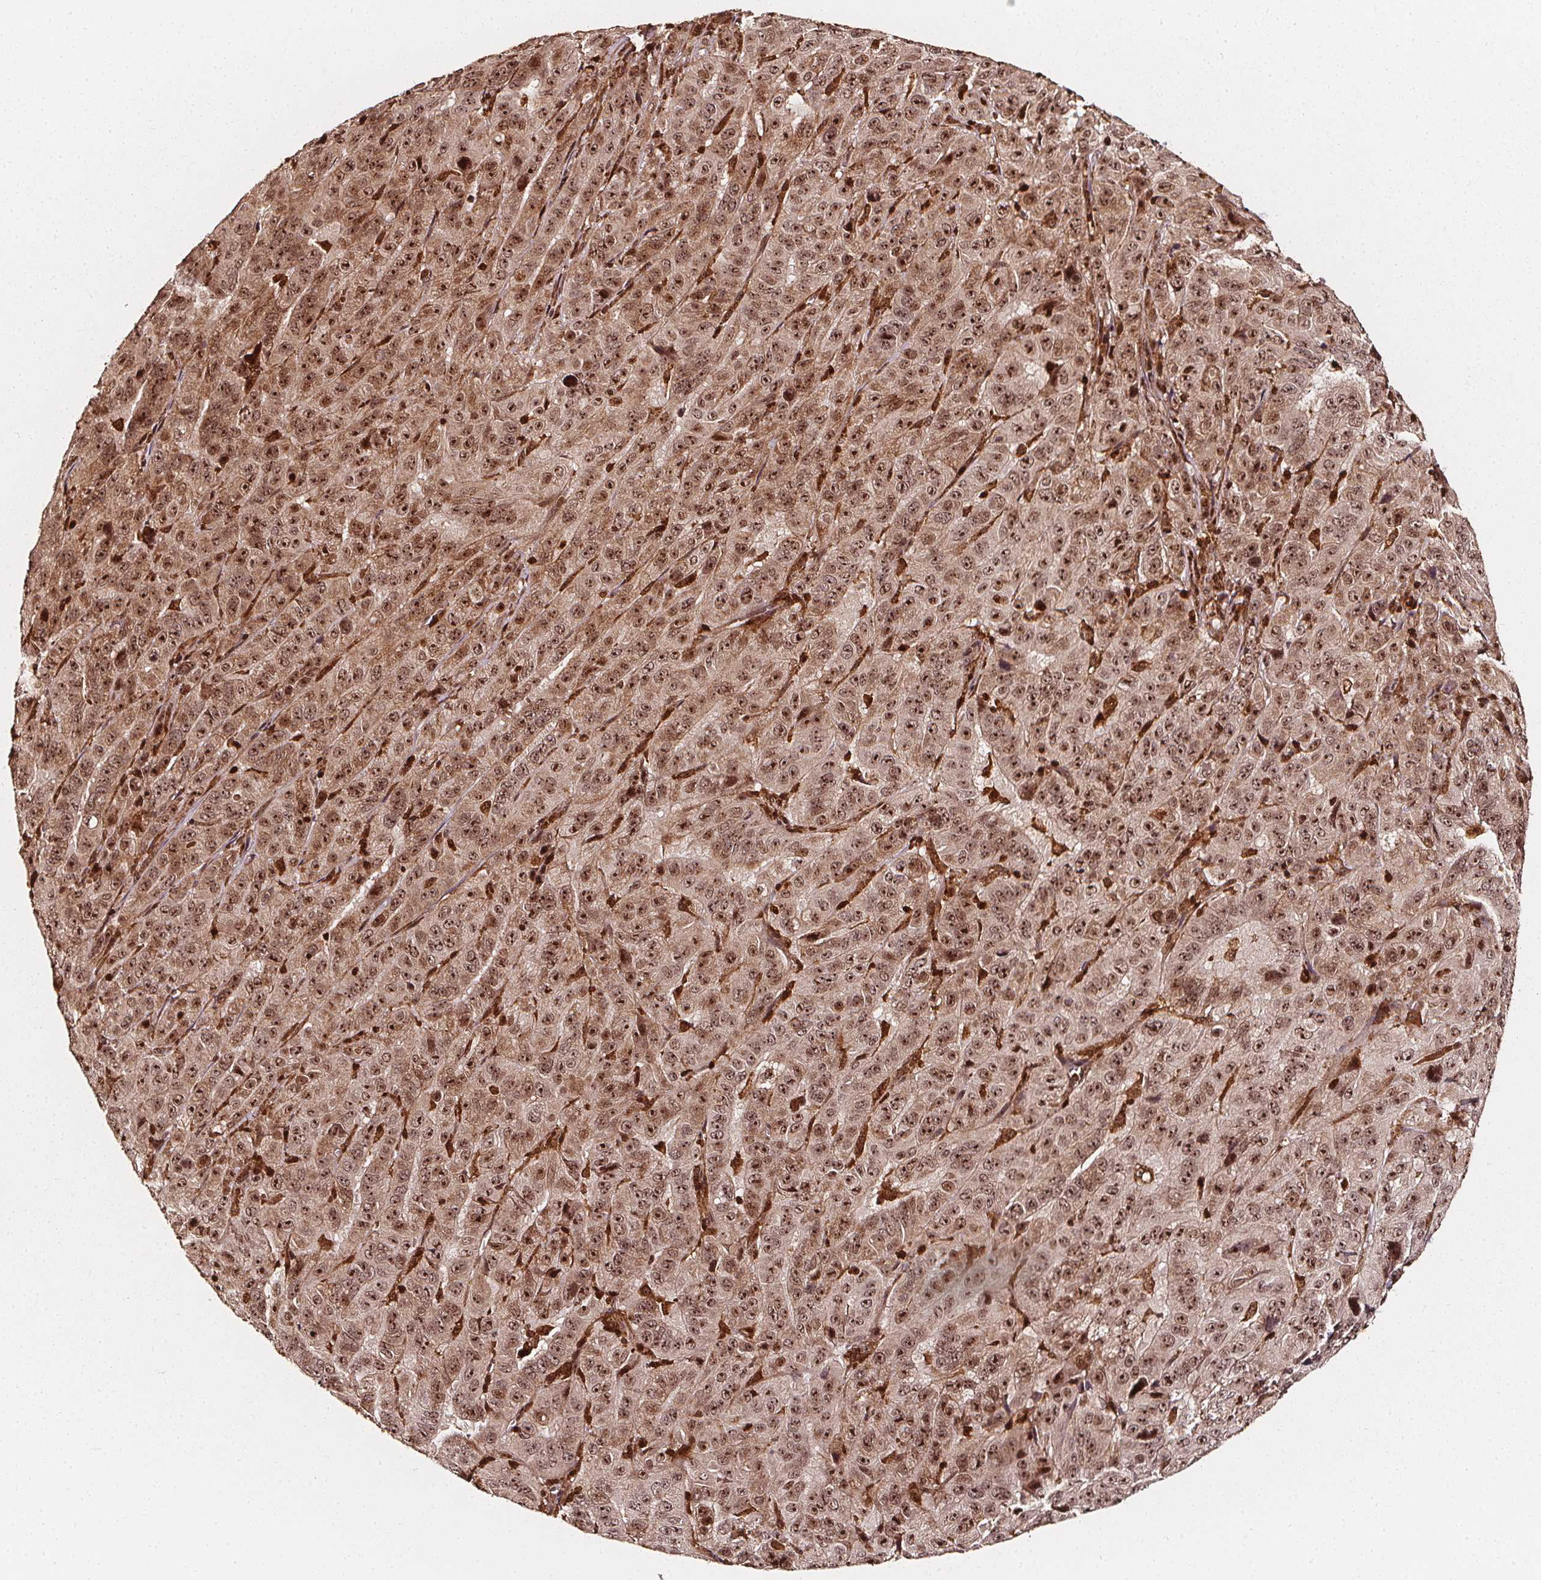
{"staining": {"intensity": "moderate", "quantity": ">75%", "location": "nuclear"}, "tissue": "pancreatic cancer", "cell_type": "Tumor cells", "image_type": "cancer", "snomed": [{"axis": "morphology", "description": "Adenocarcinoma, NOS"}, {"axis": "topography", "description": "Pancreas"}], "caption": "An immunohistochemistry (IHC) image of neoplastic tissue is shown. Protein staining in brown labels moderate nuclear positivity in adenocarcinoma (pancreatic) within tumor cells.", "gene": "EXOSC9", "patient": {"sex": "male", "age": 63}}